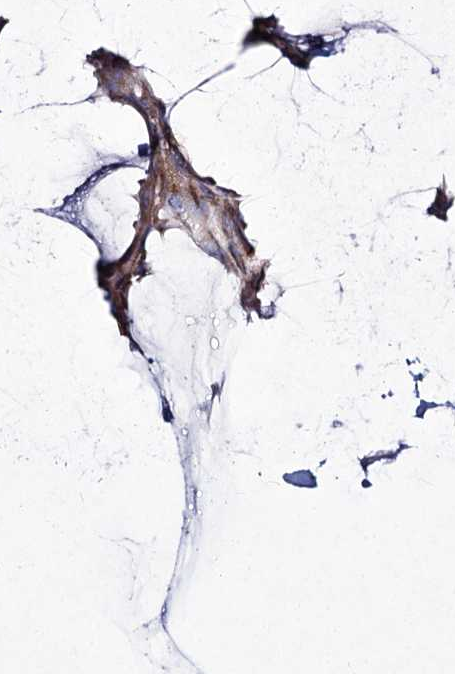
{"staining": {"intensity": "weak", "quantity": "25%-75%", "location": "cytoplasmic/membranous"}, "tissue": "breast cancer", "cell_type": "Tumor cells", "image_type": "cancer", "snomed": [{"axis": "morphology", "description": "Duct carcinoma"}, {"axis": "topography", "description": "Breast"}], "caption": "Weak cytoplasmic/membranous positivity for a protein is seen in approximately 25%-75% of tumor cells of breast cancer (infiltrating ductal carcinoma) using IHC.", "gene": "NIPAL4", "patient": {"sex": "female", "age": 93}}